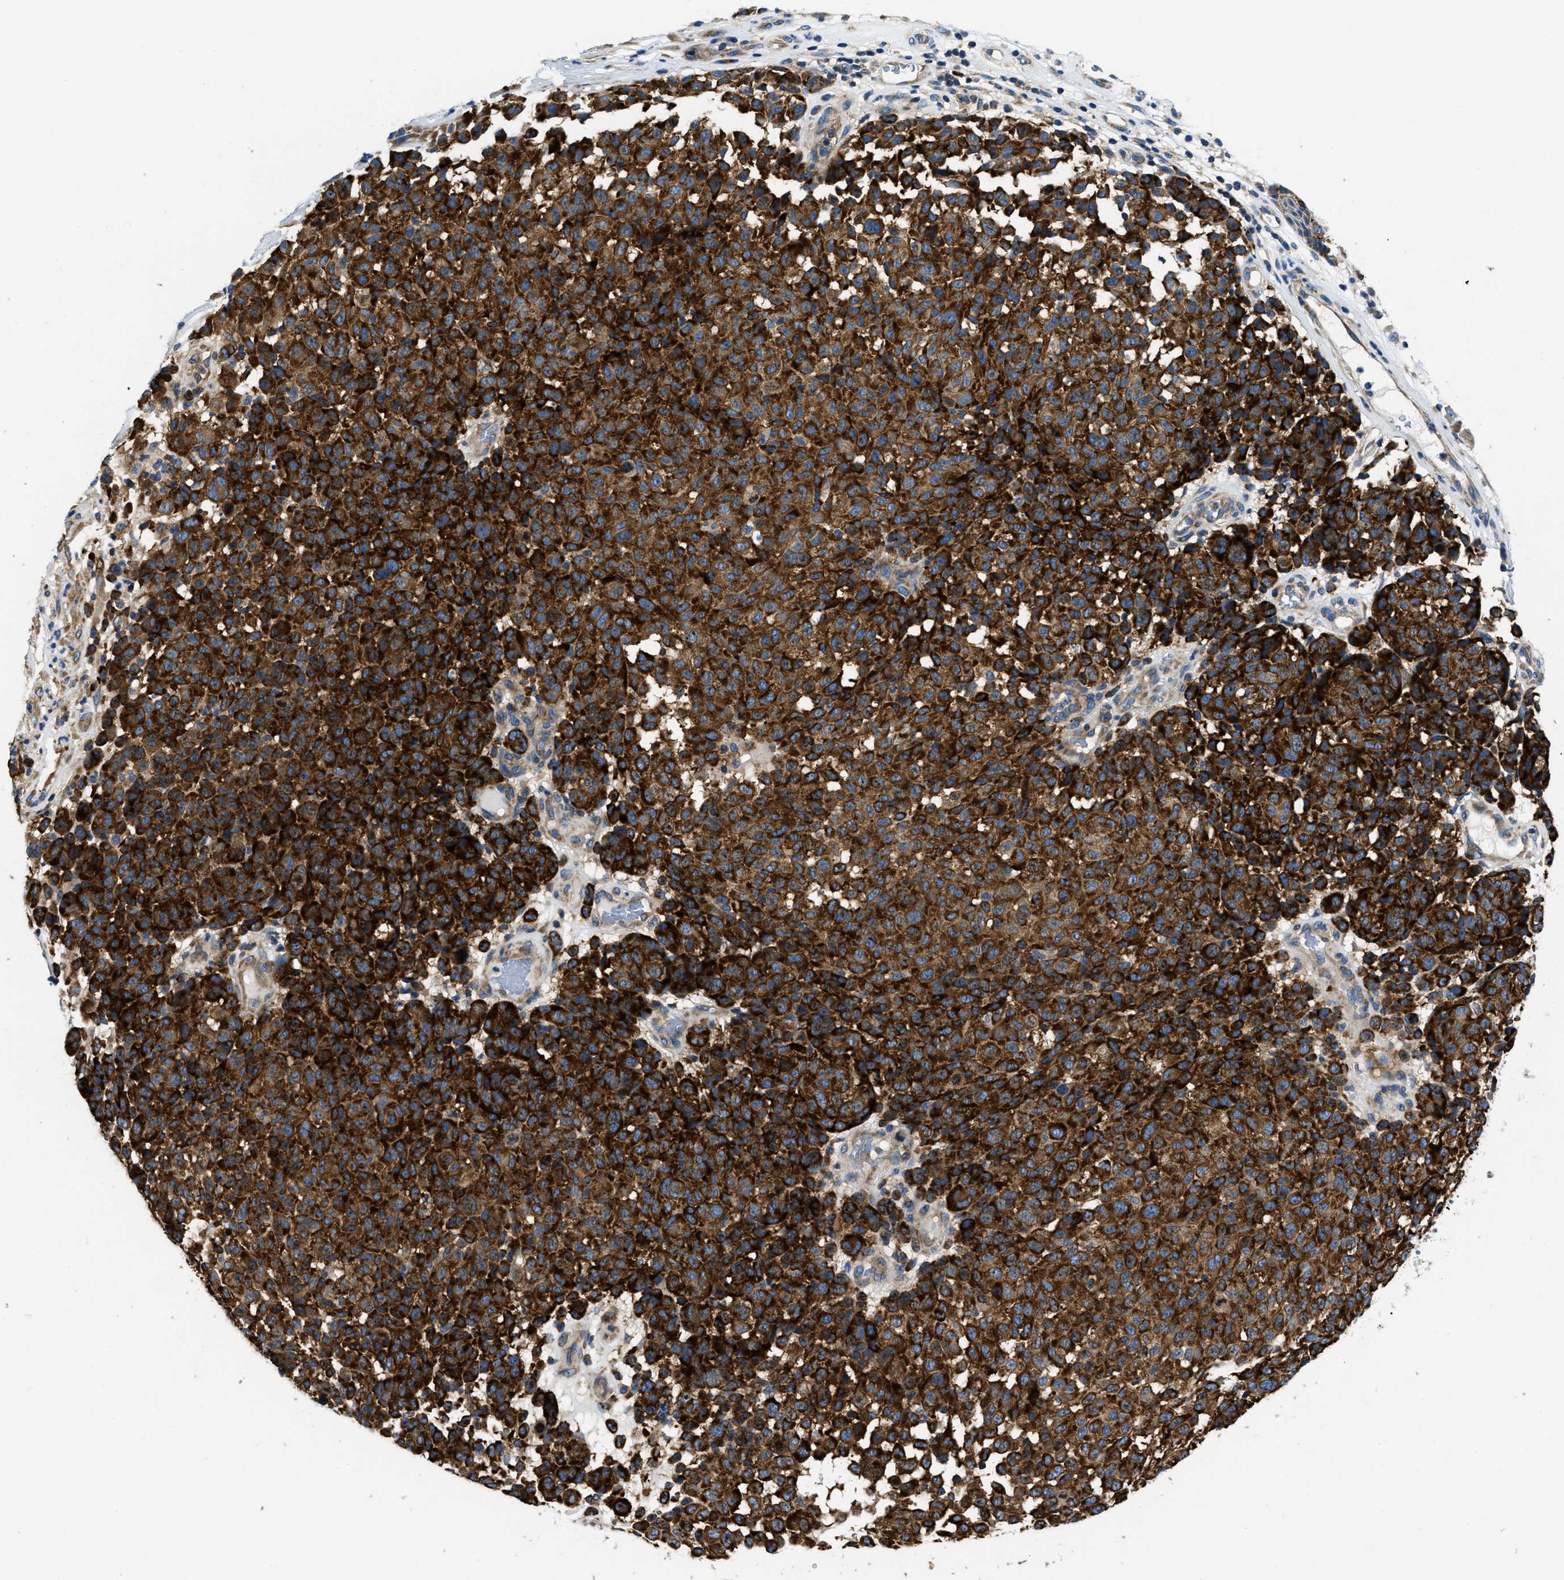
{"staining": {"intensity": "strong", "quantity": ">75%", "location": "cytoplasmic/membranous"}, "tissue": "melanoma", "cell_type": "Tumor cells", "image_type": "cancer", "snomed": [{"axis": "morphology", "description": "Malignant melanoma, NOS"}, {"axis": "topography", "description": "Skin"}], "caption": "A brown stain labels strong cytoplasmic/membranous expression of a protein in human malignant melanoma tumor cells.", "gene": "ABCF1", "patient": {"sex": "male", "age": 59}}